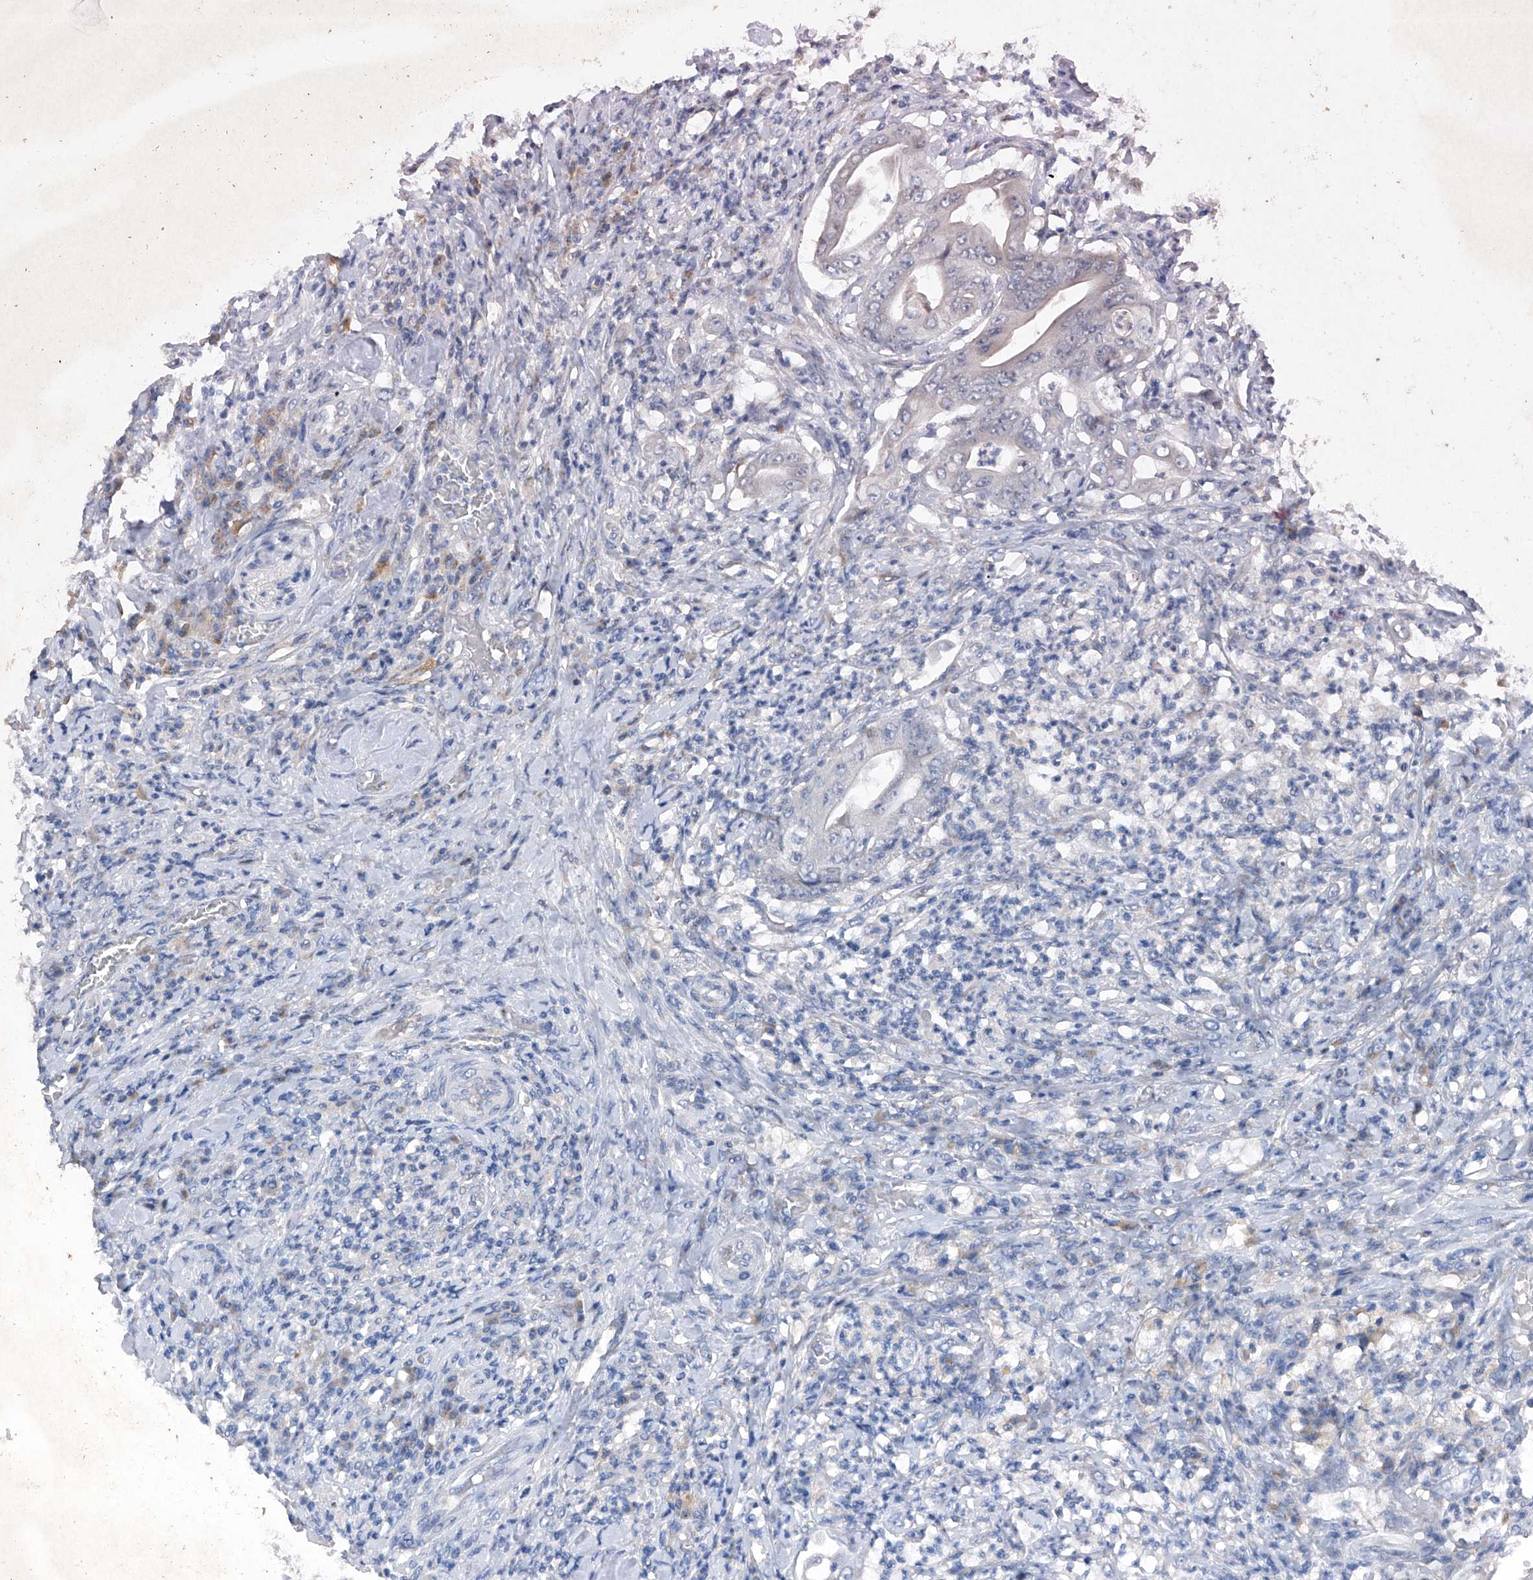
{"staining": {"intensity": "negative", "quantity": "none", "location": "none"}, "tissue": "stomach cancer", "cell_type": "Tumor cells", "image_type": "cancer", "snomed": [{"axis": "morphology", "description": "Adenocarcinoma, NOS"}, {"axis": "topography", "description": "Stomach"}], "caption": "Tumor cells show no significant protein expression in stomach adenocarcinoma. (DAB (3,3'-diaminobenzidine) immunohistochemistry (IHC) visualized using brightfield microscopy, high magnification).", "gene": "PCSK5", "patient": {"sex": "female", "age": 73}}